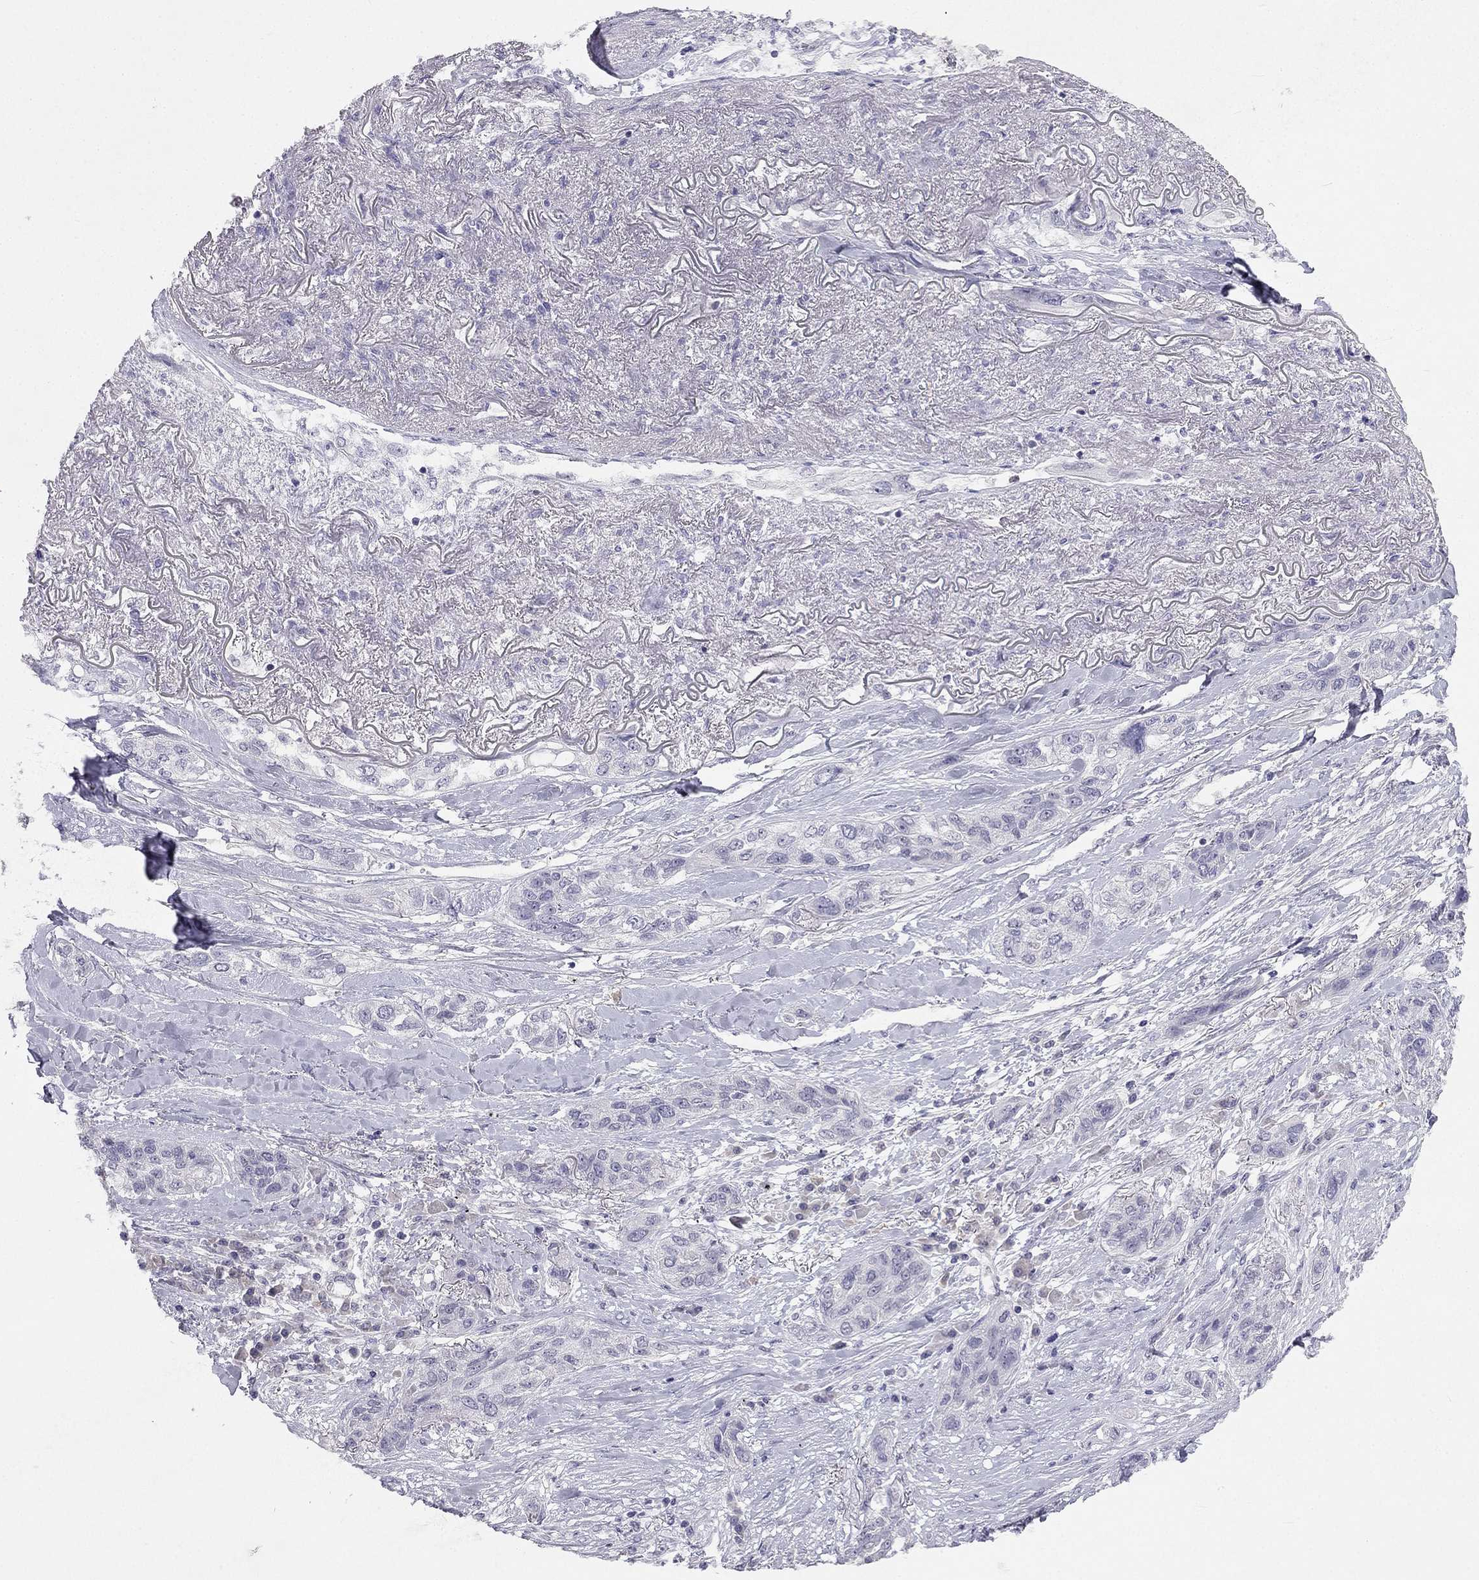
{"staining": {"intensity": "negative", "quantity": "none", "location": "none"}, "tissue": "lung cancer", "cell_type": "Tumor cells", "image_type": "cancer", "snomed": [{"axis": "morphology", "description": "Squamous cell carcinoma, NOS"}, {"axis": "topography", "description": "Lung"}], "caption": "High magnification brightfield microscopy of lung squamous cell carcinoma stained with DAB (brown) and counterstained with hematoxylin (blue): tumor cells show no significant staining. (DAB (3,3'-diaminobenzidine) IHC visualized using brightfield microscopy, high magnification).", "gene": "C16orf89", "patient": {"sex": "female", "age": 70}}